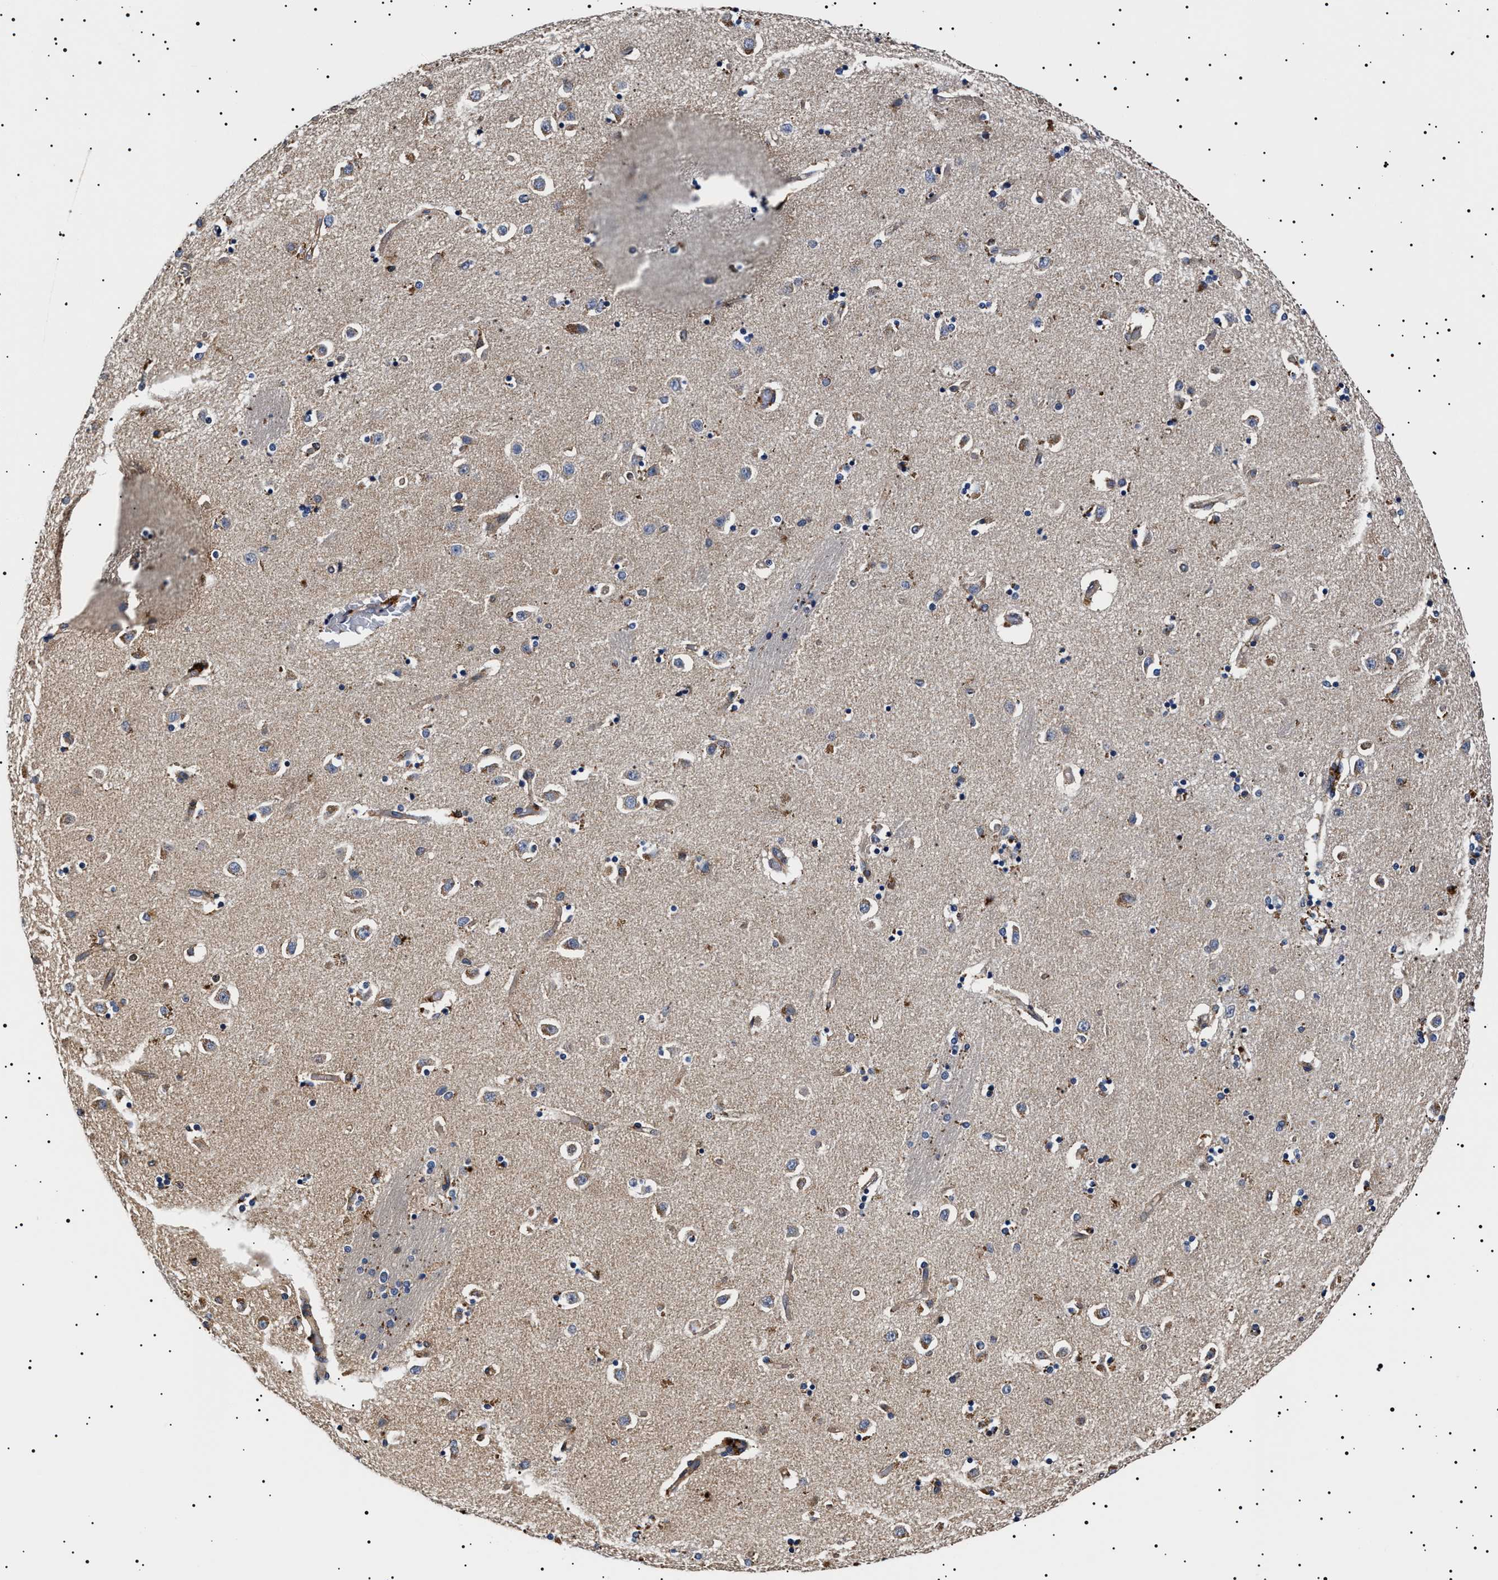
{"staining": {"intensity": "moderate", "quantity": "<25%", "location": "cytoplasmic/membranous"}, "tissue": "caudate", "cell_type": "Glial cells", "image_type": "normal", "snomed": [{"axis": "morphology", "description": "Normal tissue, NOS"}, {"axis": "topography", "description": "Lateral ventricle wall"}], "caption": "High-power microscopy captured an immunohistochemistry image of benign caudate, revealing moderate cytoplasmic/membranous staining in approximately <25% of glial cells.", "gene": "SLC4A7", "patient": {"sex": "female", "age": 54}}